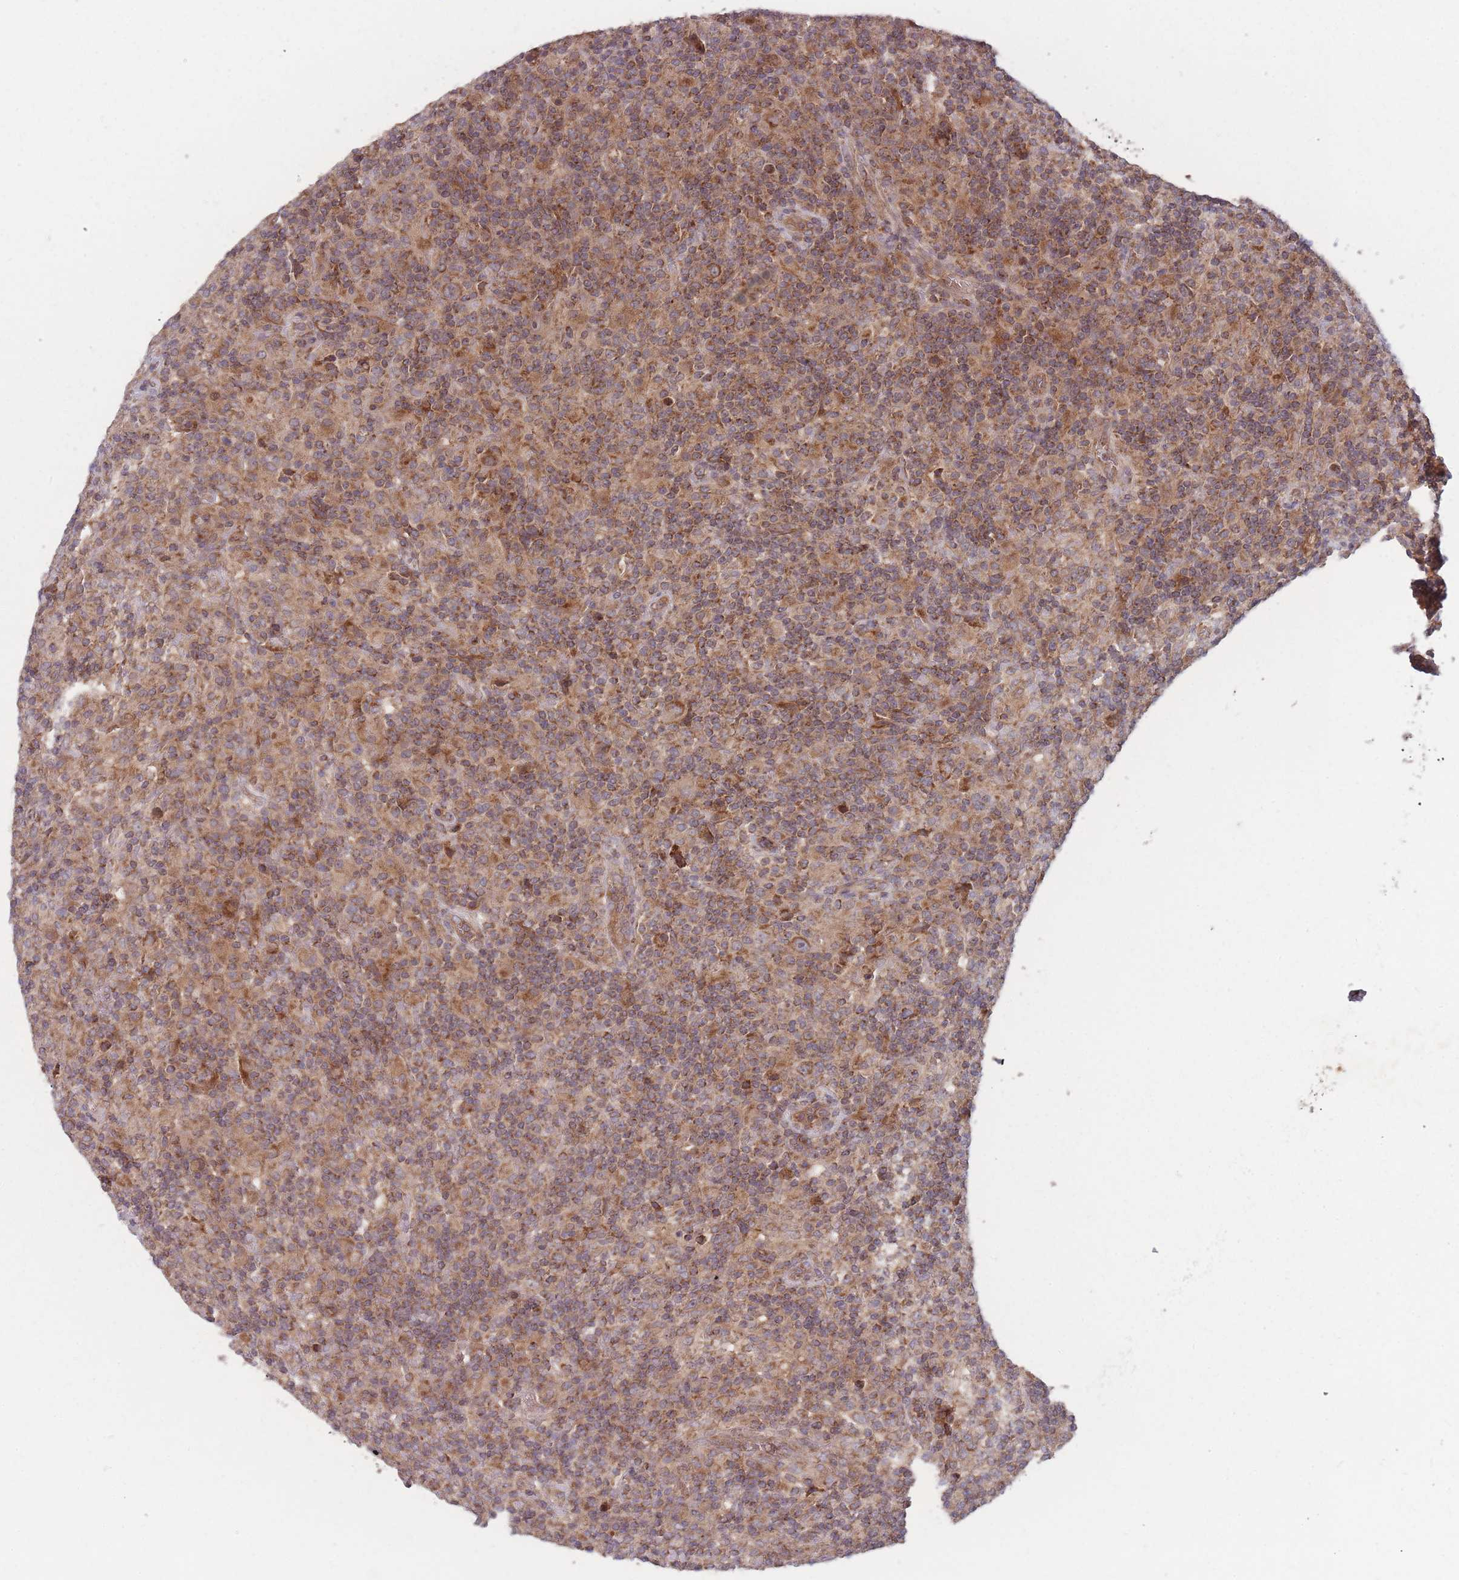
{"staining": {"intensity": "moderate", "quantity": ">75%", "location": "cytoplasmic/membranous"}, "tissue": "lymphoma", "cell_type": "Tumor cells", "image_type": "cancer", "snomed": [{"axis": "morphology", "description": "Hodgkin's disease, NOS"}, {"axis": "topography", "description": "Lymph node"}], "caption": "A micrograph showing moderate cytoplasmic/membranous staining in approximately >75% of tumor cells in lymphoma, as visualized by brown immunohistochemical staining.", "gene": "ATP5MG", "patient": {"sex": "male", "age": 70}}